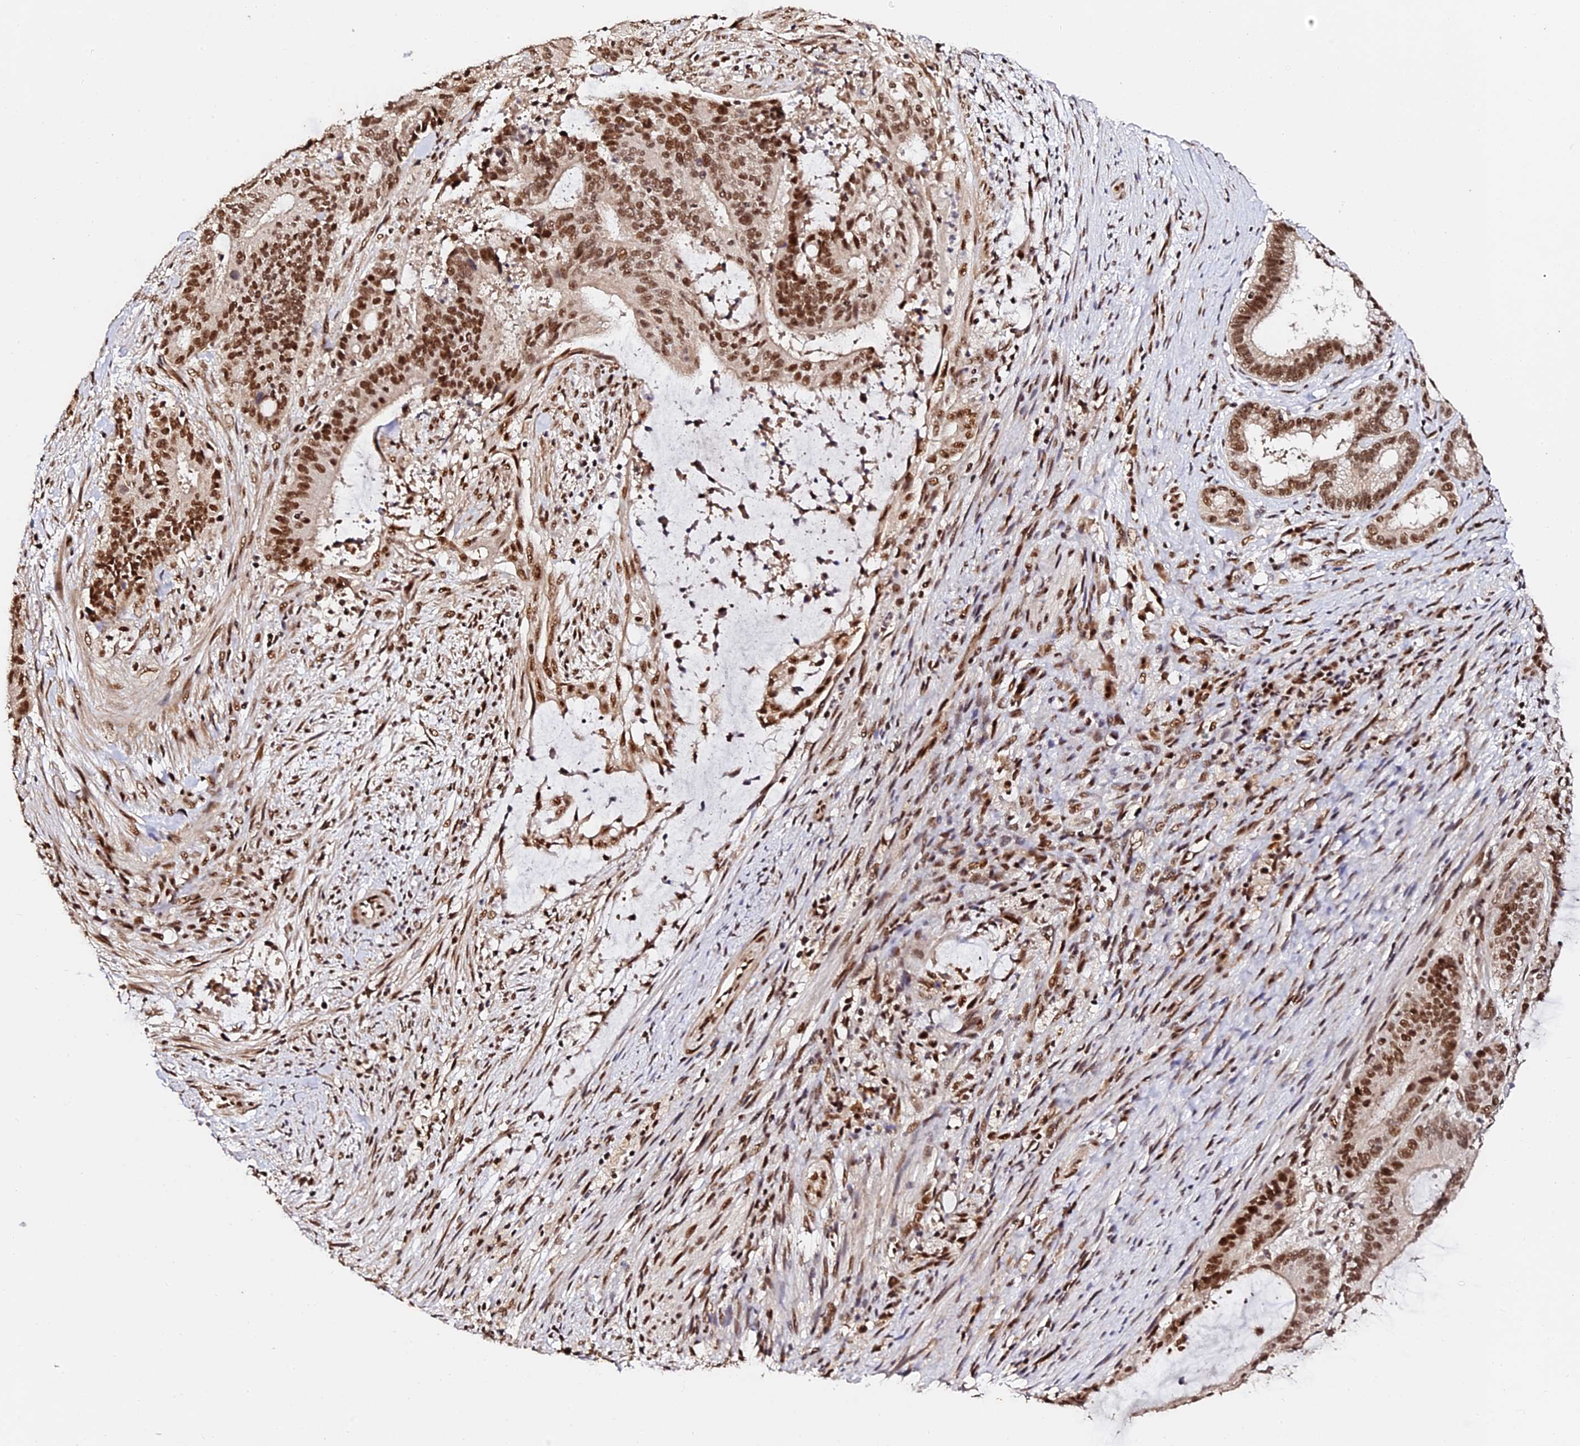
{"staining": {"intensity": "moderate", "quantity": ">75%", "location": "nuclear"}, "tissue": "liver cancer", "cell_type": "Tumor cells", "image_type": "cancer", "snomed": [{"axis": "morphology", "description": "Normal tissue, NOS"}, {"axis": "morphology", "description": "Cholangiocarcinoma"}, {"axis": "topography", "description": "Liver"}, {"axis": "topography", "description": "Peripheral nerve tissue"}], "caption": "A medium amount of moderate nuclear expression is present in about >75% of tumor cells in liver cancer (cholangiocarcinoma) tissue. (Stains: DAB (3,3'-diaminobenzidine) in brown, nuclei in blue, Microscopy: brightfield microscopy at high magnification).", "gene": "MCRS1", "patient": {"sex": "female", "age": 73}}